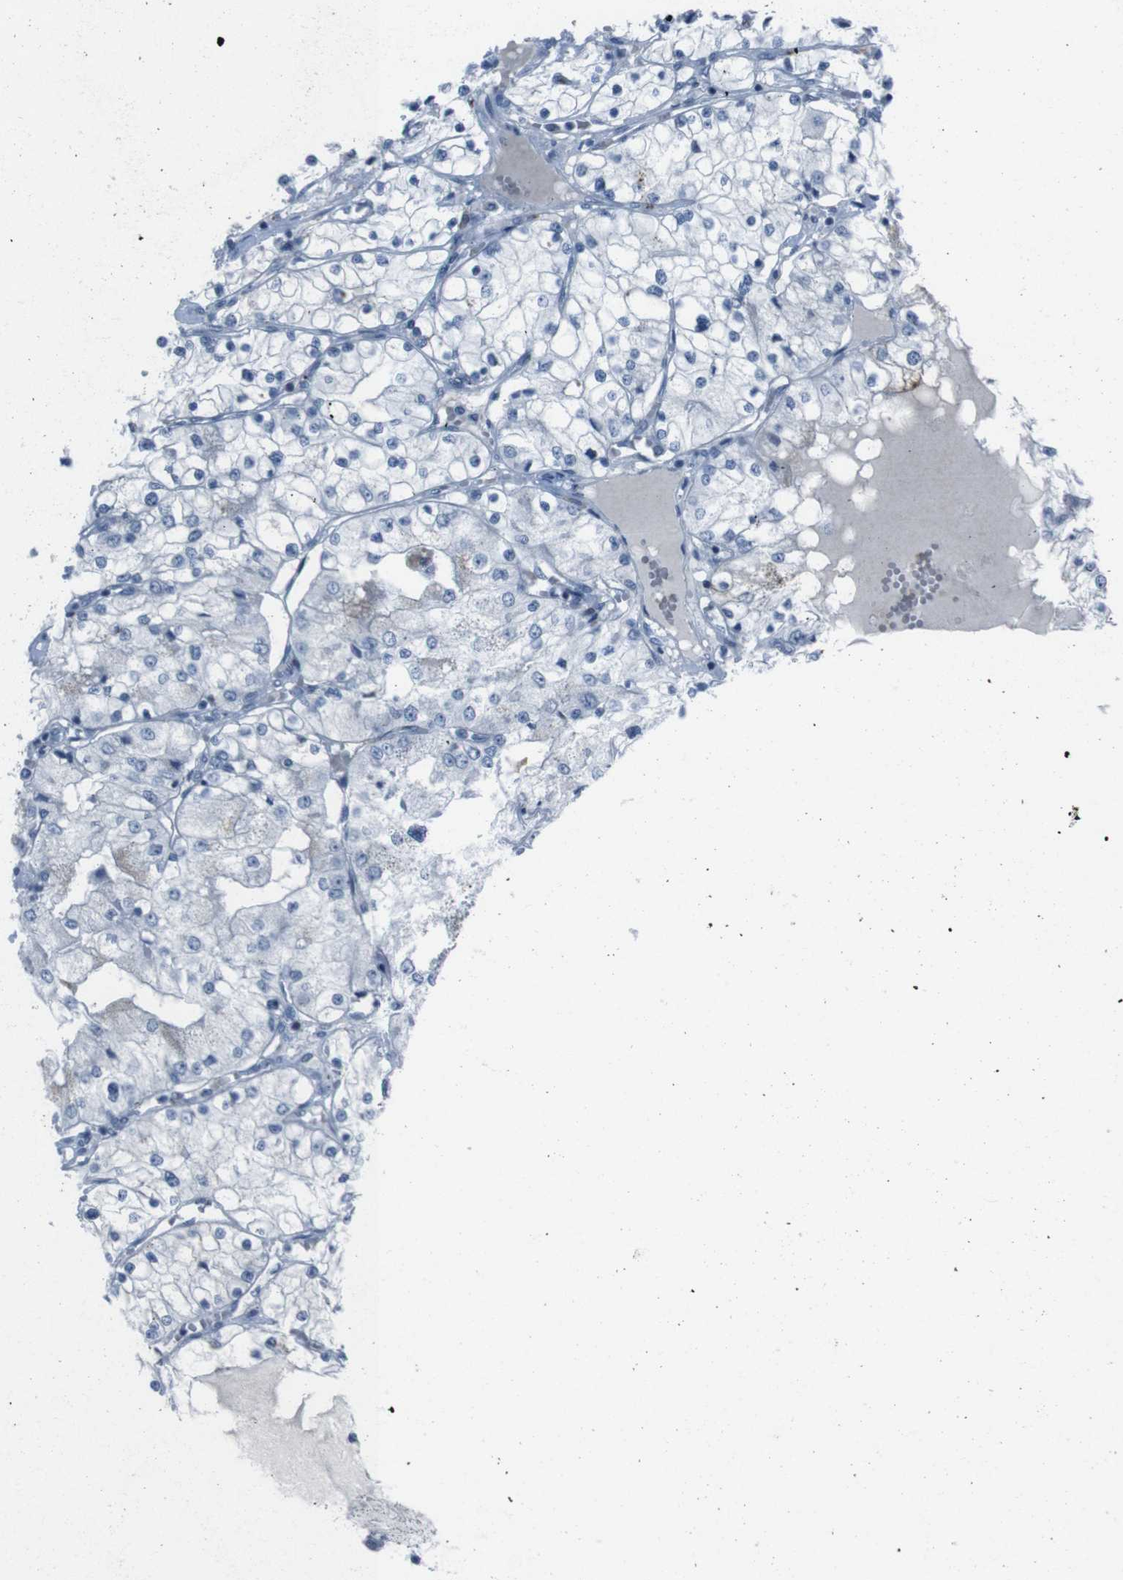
{"staining": {"intensity": "negative", "quantity": "none", "location": "none"}, "tissue": "renal cancer", "cell_type": "Tumor cells", "image_type": "cancer", "snomed": [{"axis": "morphology", "description": "Adenocarcinoma, NOS"}, {"axis": "topography", "description": "Kidney"}], "caption": "The histopathology image exhibits no staining of tumor cells in renal adenocarcinoma.", "gene": "ST6GAL1", "patient": {"sex": "male", "age": 68}}